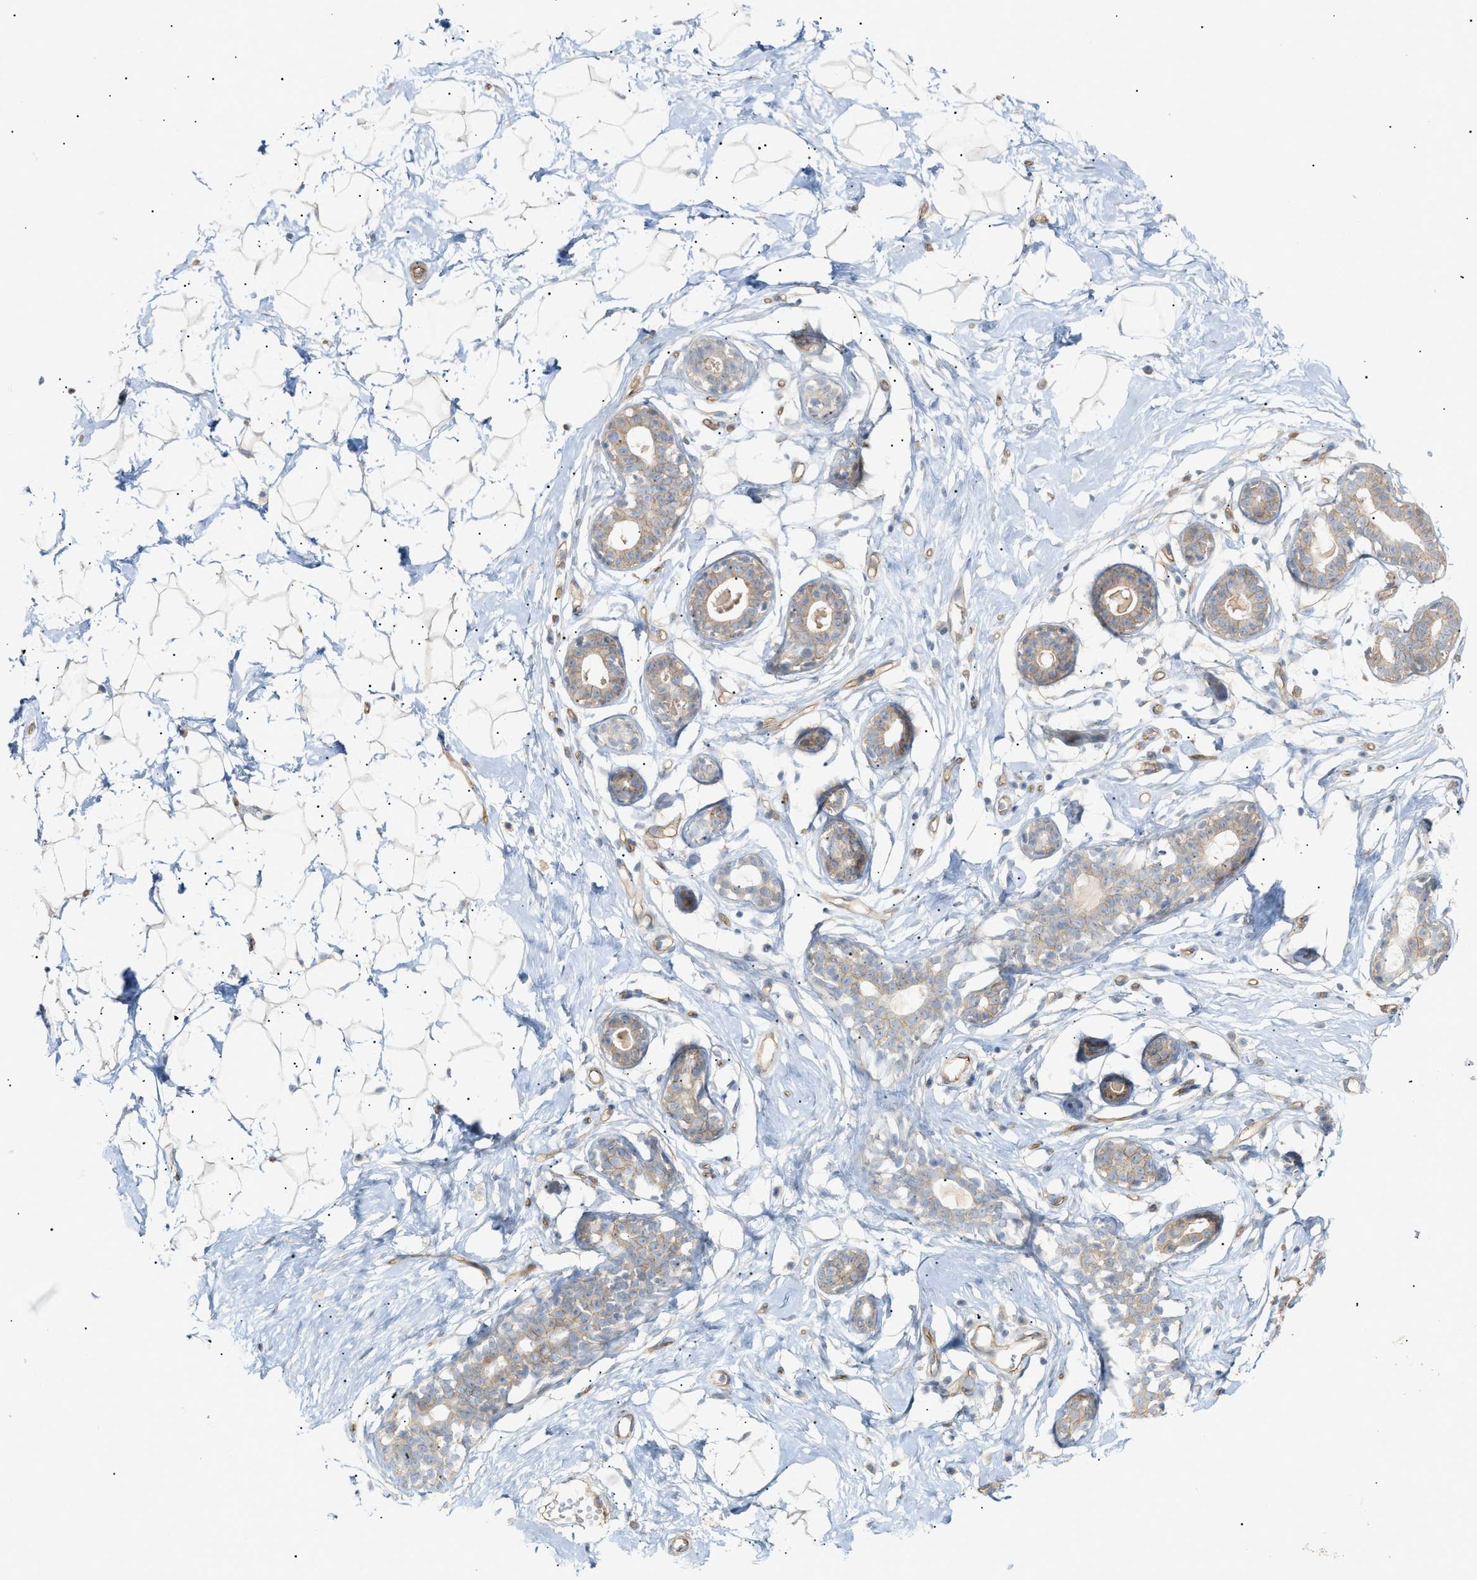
{"staining": {"intensity": "weak", "quantity": ">75%", "location": "cytoplasmic/membranous"}, "tissue": "breast", "cell_type": "Adipocytes", "image_type": "normal", "snomed": [{"axis": "morphology", "description": "Normal tissue, NOS"}, {"axis": "topography", "description": "Breast"}], "caption": "Adipocytes reveal low levels of weak cytoplasmic/membranous positivity in approximately >75% of cells in normal human breast. (IHC, brightfield microscopy, high magnification).", "gene": "ZFHX2", "patient": {"sex": "female", "age": 23}}